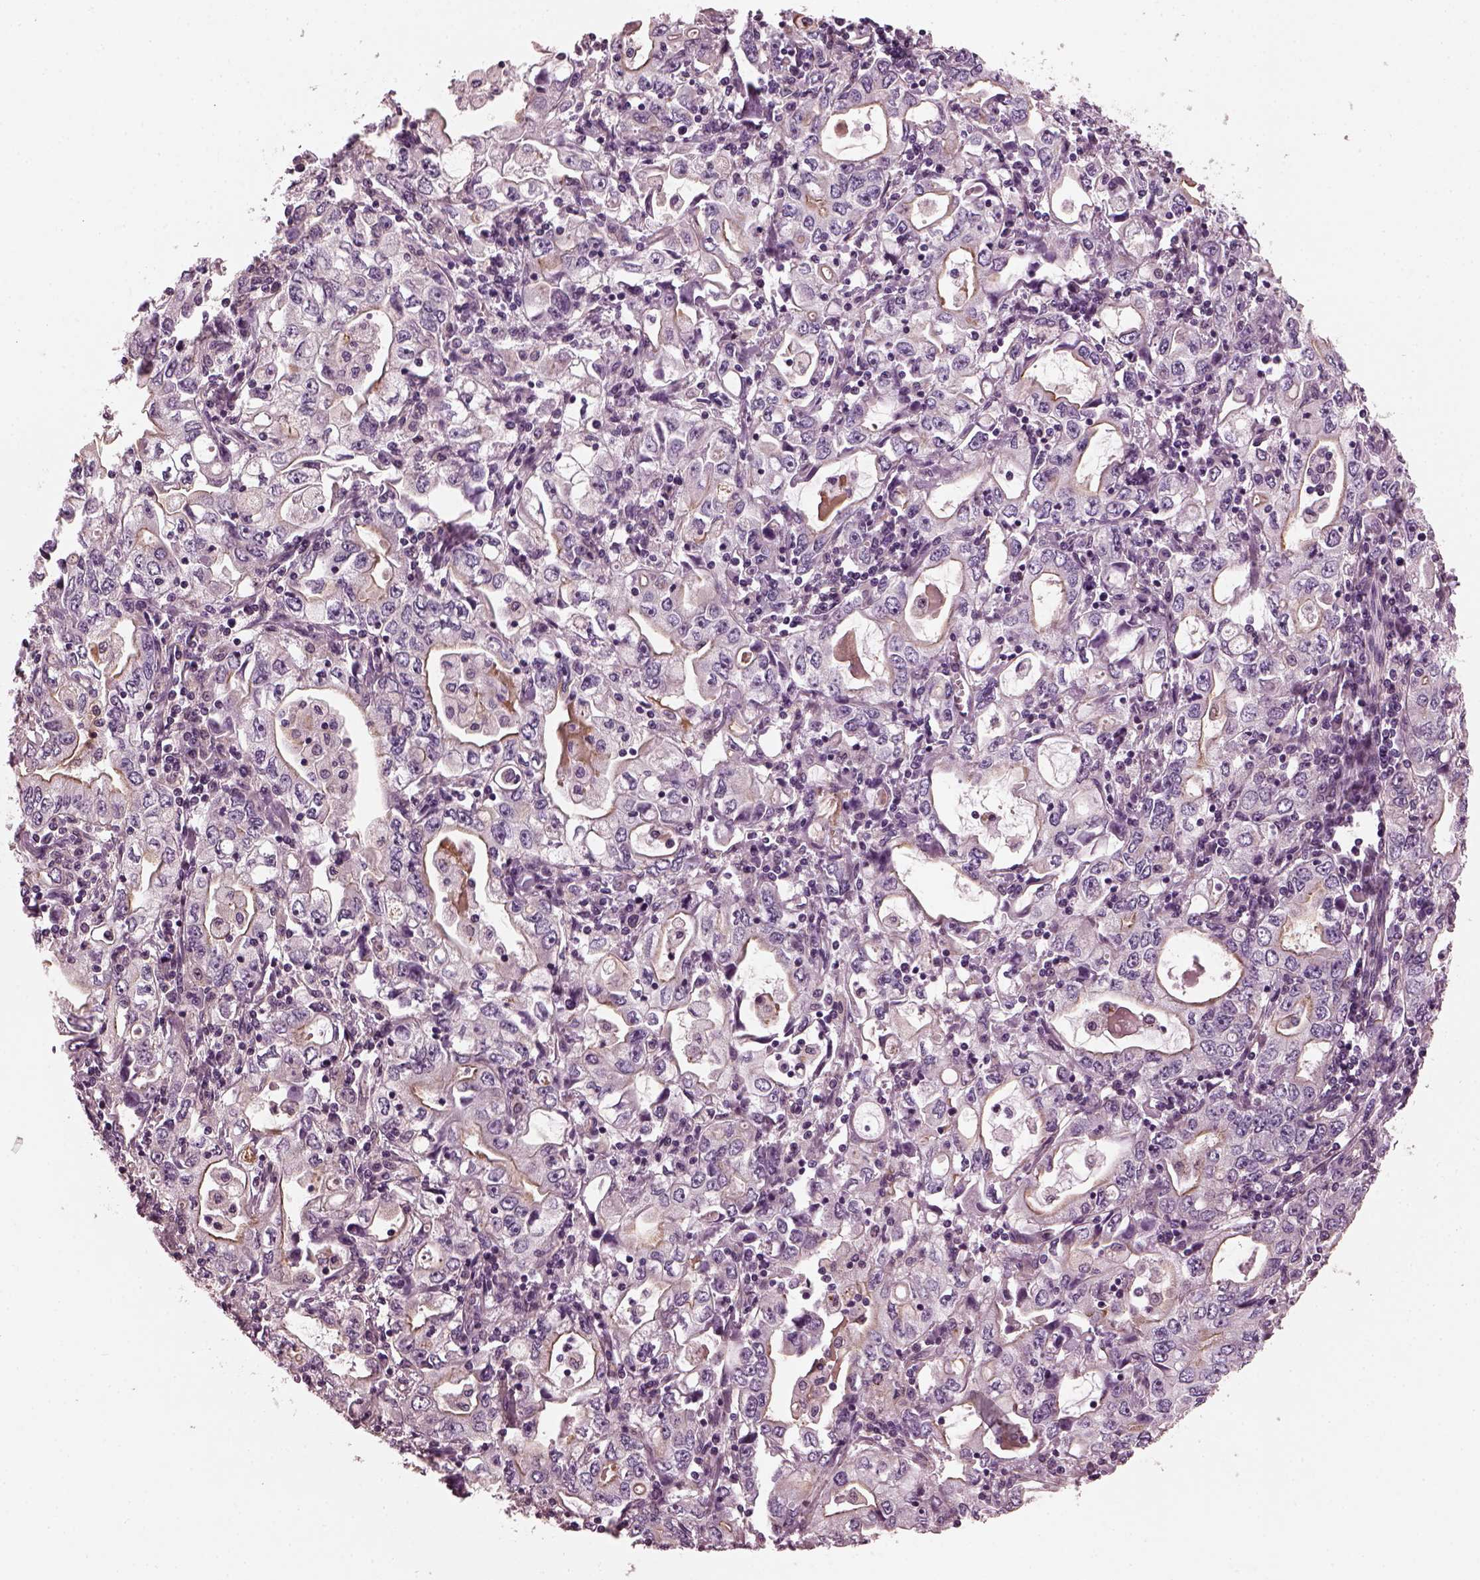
{"staining": {"intensity": "moderate", "quantity": "25%-75%", "location": "cytoplasmic/membranous"}, "tissue": "stomach cancer", "cell_type": "Tumor cells", "image_type": "cancer", "snomed": [{"axis": "morphology", "description": "Adenocarcinoma, NOS"}, {"axis": "topography", "description": "Stomach, lower"}], "caption": "Immunohistochemistry (IHC) micrograph of adenocarcinoma (stomach) stained for a protein (brown), which shows medium levels of moderate cytoplasmic/membranous expression in about 25%-75% of tumor cells.", "gene": "ODAD1", "patient": {"sex": "female", "age": 72}}